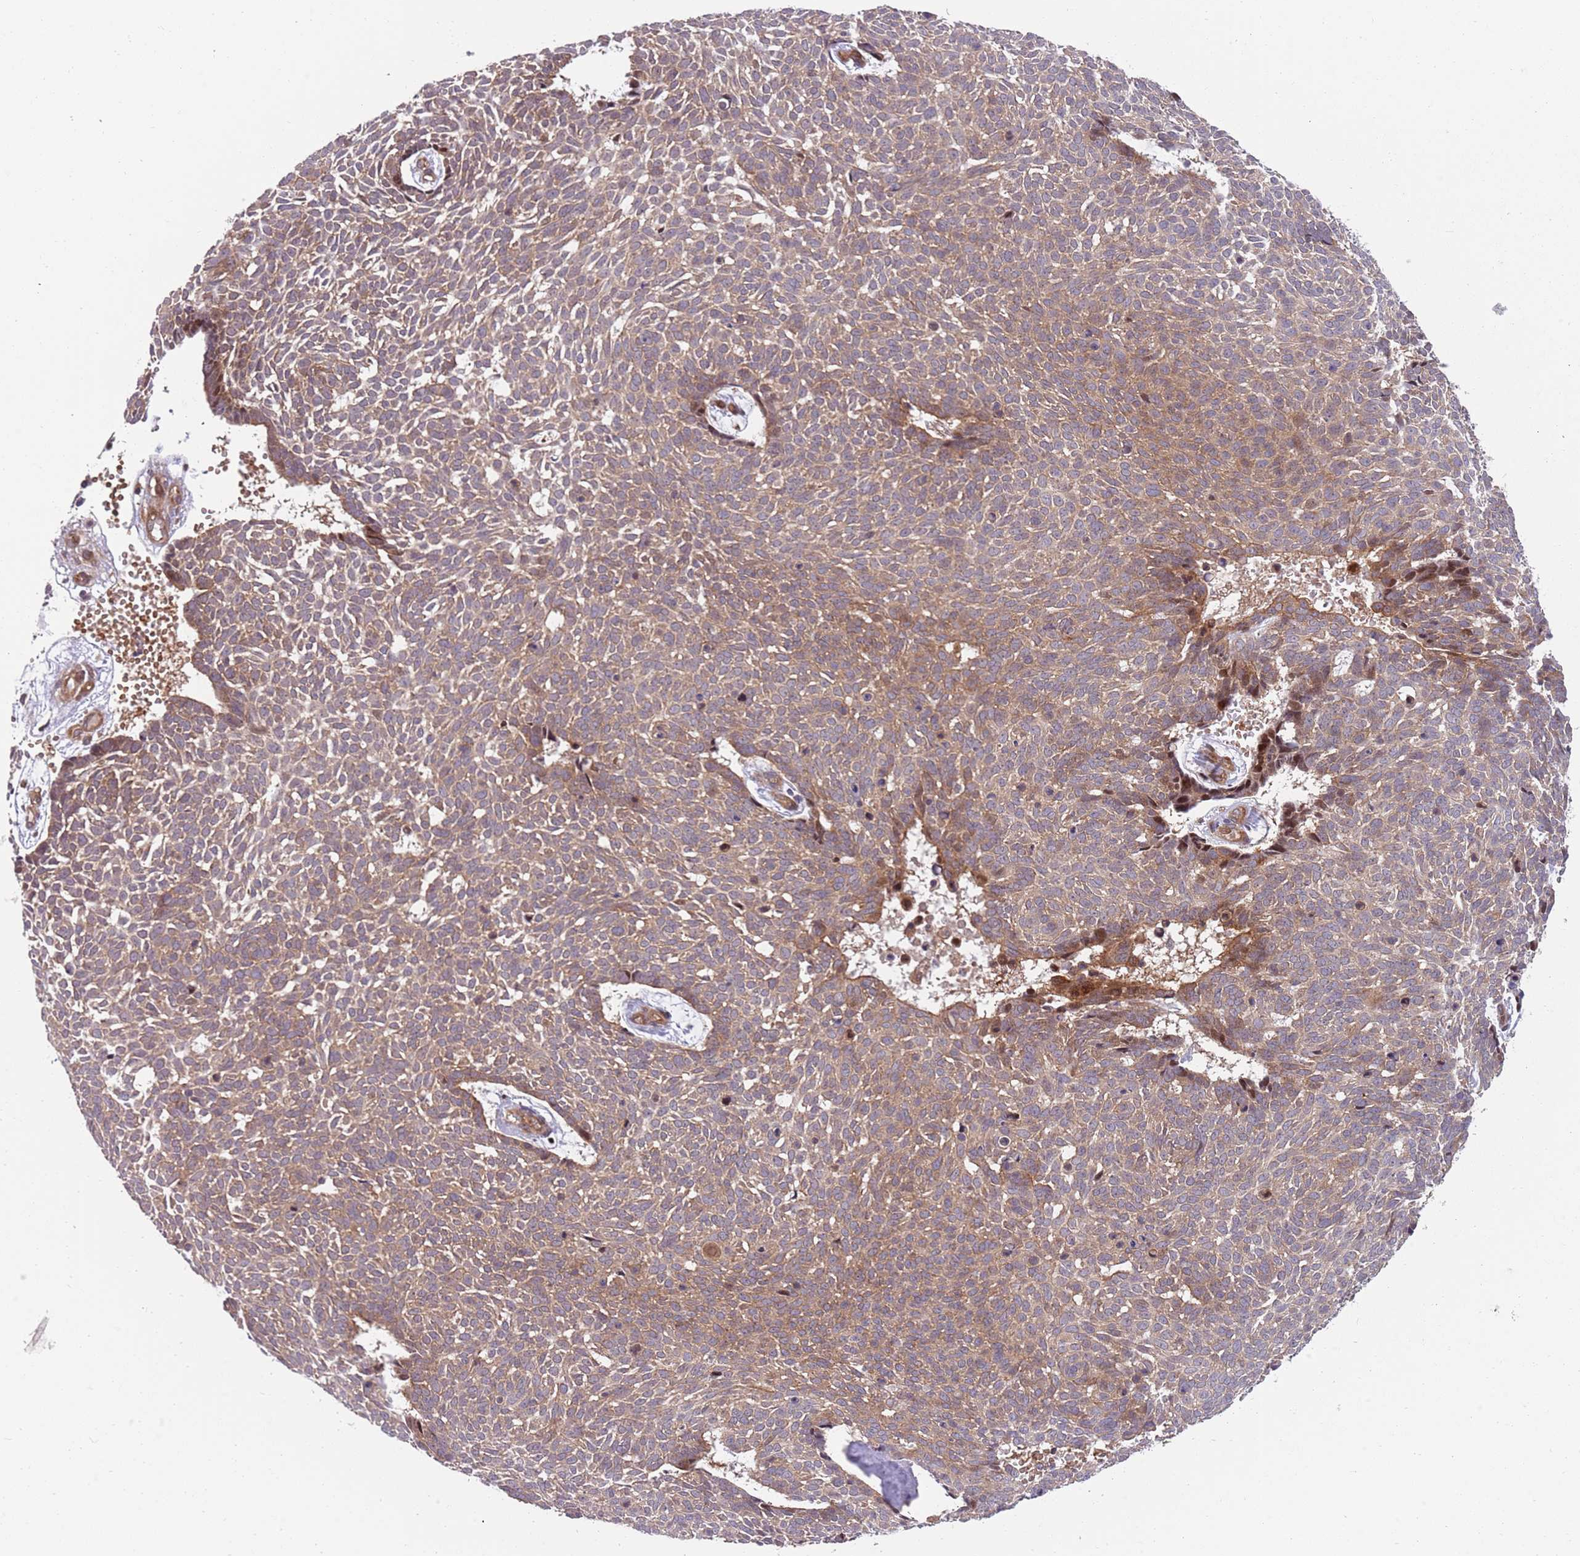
{"staining": {"intensity": "moderate", "quantity": "25%-75%", "location": "cytoplasmic/membranous"}, "tissue": "skin cancer", "cell_type": "Tumor cells", "image_type": "cancer", "snomed": [{"axis": "morphology", "description": "Basal cell carcinoma"}, {"axis": "topography", "description": "Skin"}], "caption": "Immunohistochemistry (IHC) of human skin cancer demonstrates medium levels of moderate cytoplasmic/membranous staining in about 25%-75% of tumor cells. The protein of interest is shown in brown color, while the nuclei are stained blue.", "gene": "GGA1", "patient": {"sex": "male", "age": 61}}